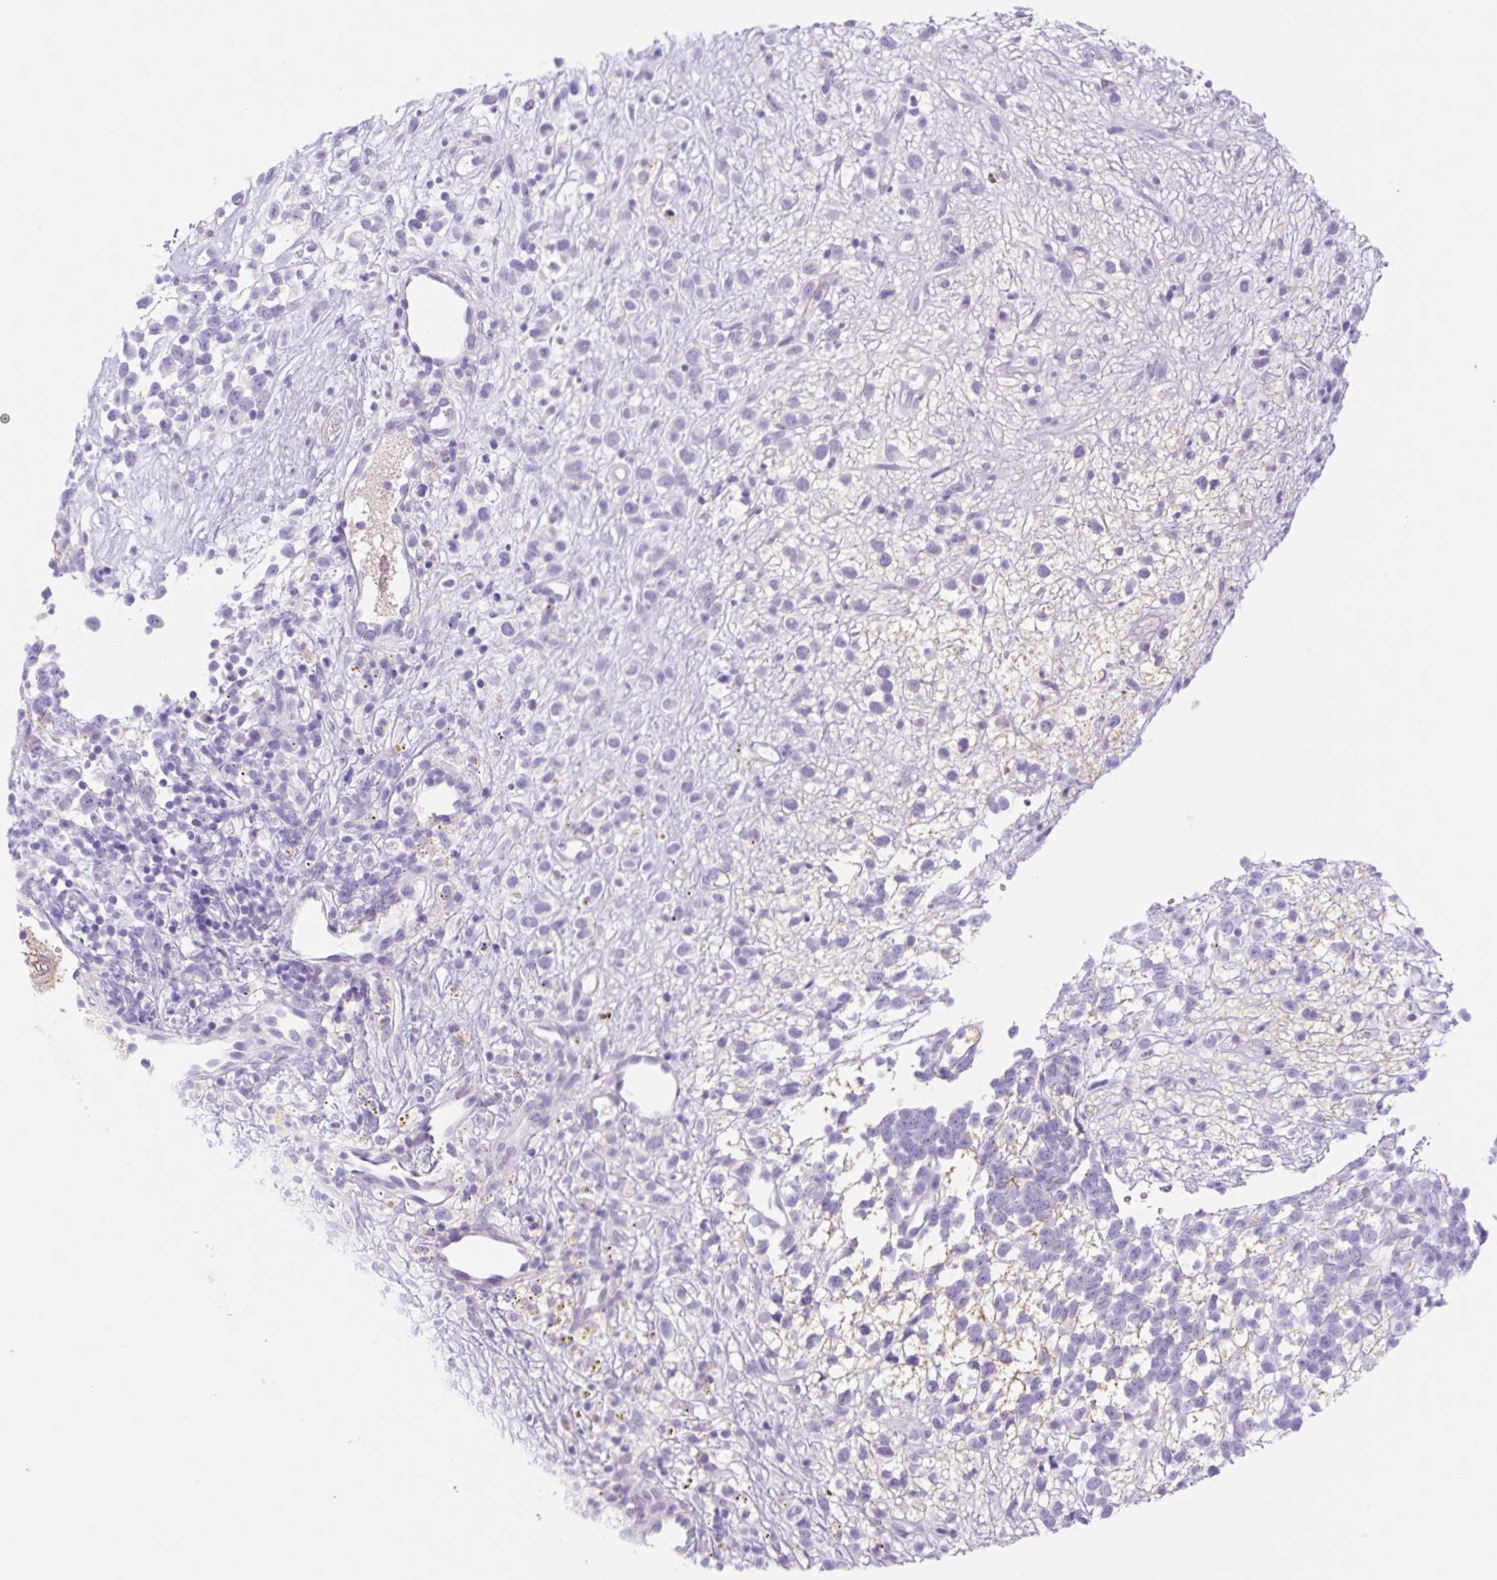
{"staining": {"intensity": "negative", "quantity": "none", "location": "none"}, "tissue": "melanoma", "cell_type": "Tumor cells", "image_type": "cancer", "snomed": [{"axis": "morphology", "description": "Malignant melanoma, NOS"}, {"axis": "topography", "description": "Nose, NOS"}], "caption": "High power microscopy micrograph of an immunohistochemistry (IHC) image of melanoma, revealing no significant expression in tumor cells. (Immunohistochemistry (ihc), brightfield microscopy, high magnification).", "gene": "DENND5A", "patient": {"sex": "female", "age": 48}}